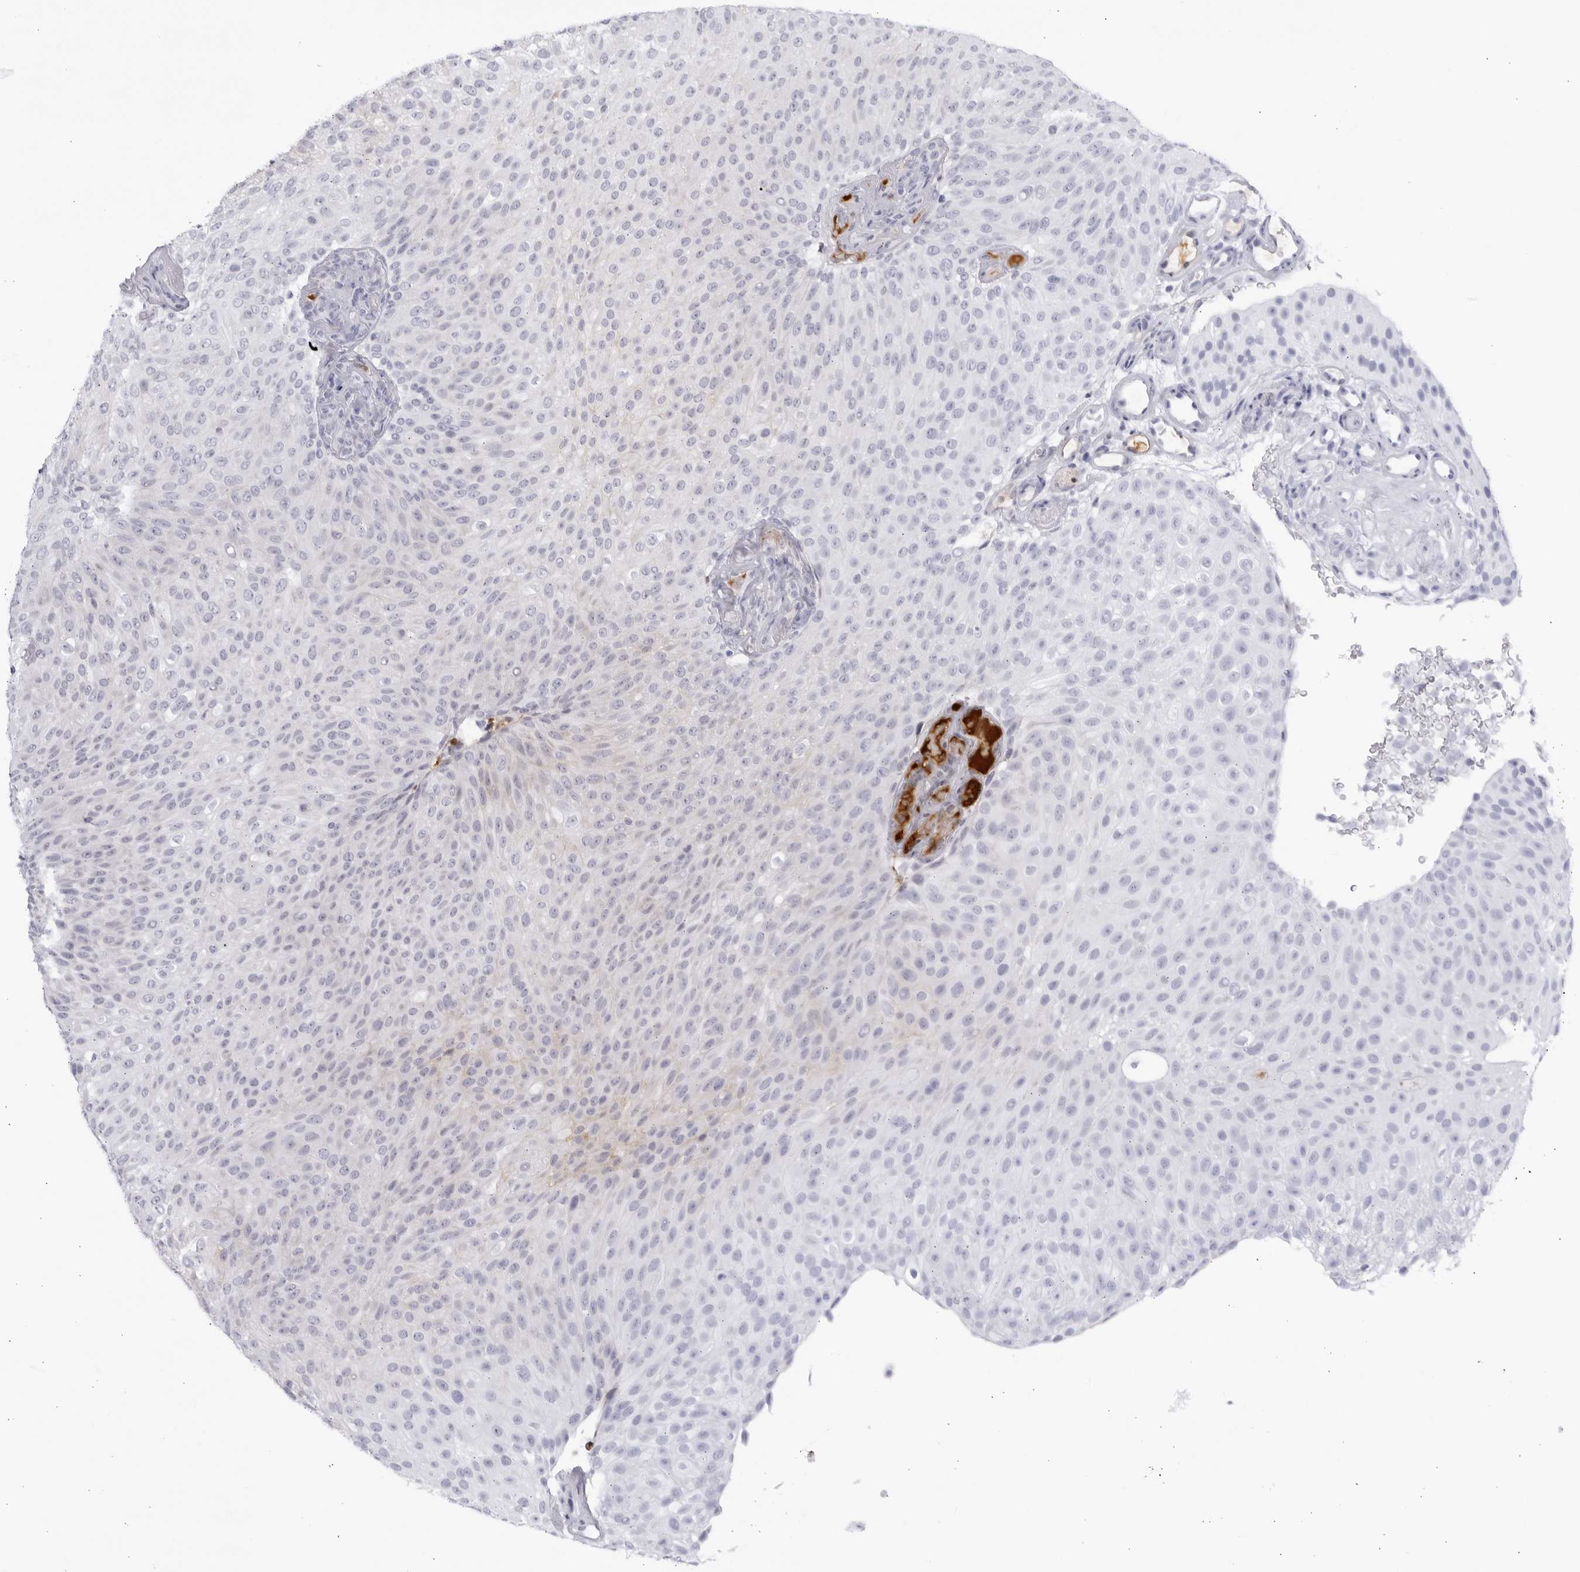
{"staining": {"intensity": "negative", "quantity": "none", "location": "none"}, "tissue": "urothelial cancer", "cell_type": "Tumor cells", "image_type": "cancer", "snomed": [{"axis": "morphology", "description": "Urothelial carcinoma, Low grade"}, {"axis": "topography", "description": "Urinary bladder"}], "caption": "DAB (3,3'-diaminobenzidine) immunohistochemical staining of low-grade urothelial carcinoma displays no significant expression in tumor cells. (DAB (3,3'-diaminobenzidine) IHC with hematoxylin counter stain).", "gene": "CNBD1", "patient": {"sex": "male", "age": 78}}